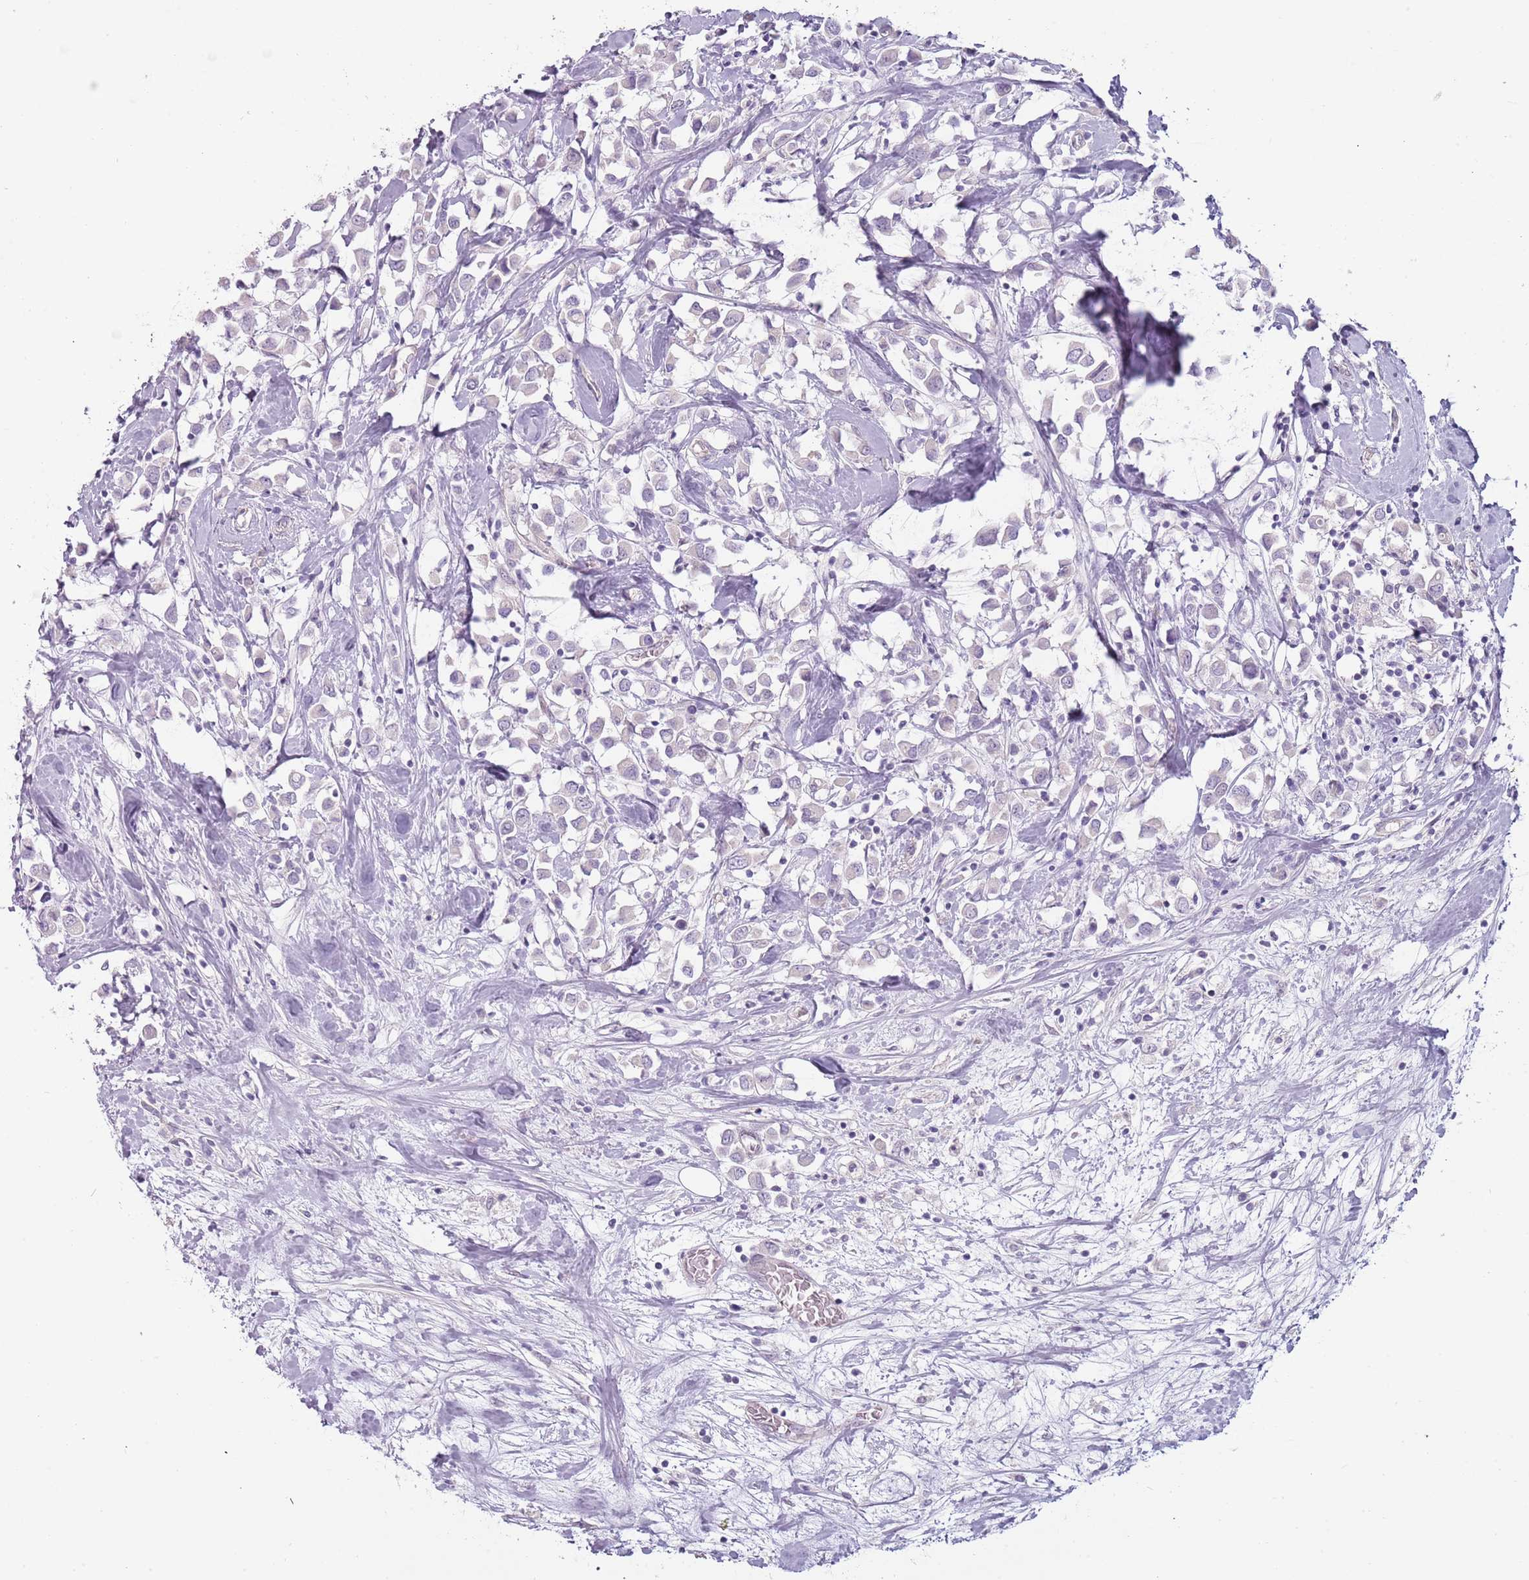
{"staining": {"intensity": "negative", "quantity": "none", "location": "none"}, "tissue": "breast cancer", "cell_type": "Tumor cells", "image_type": "cancer", "snomed": [{"axis": "morphology", "description": "Duct carcinoma"}, {"axis": "topography", "description": "Breast"}], "caption": "IHC image of neoplastic tissue: breast infiltrating ductal carcinoma stained with DAB displays no significant protein staining in tumor cells.", "gene": "RFX2", "patient": {"sex": "female", "age": 61}}